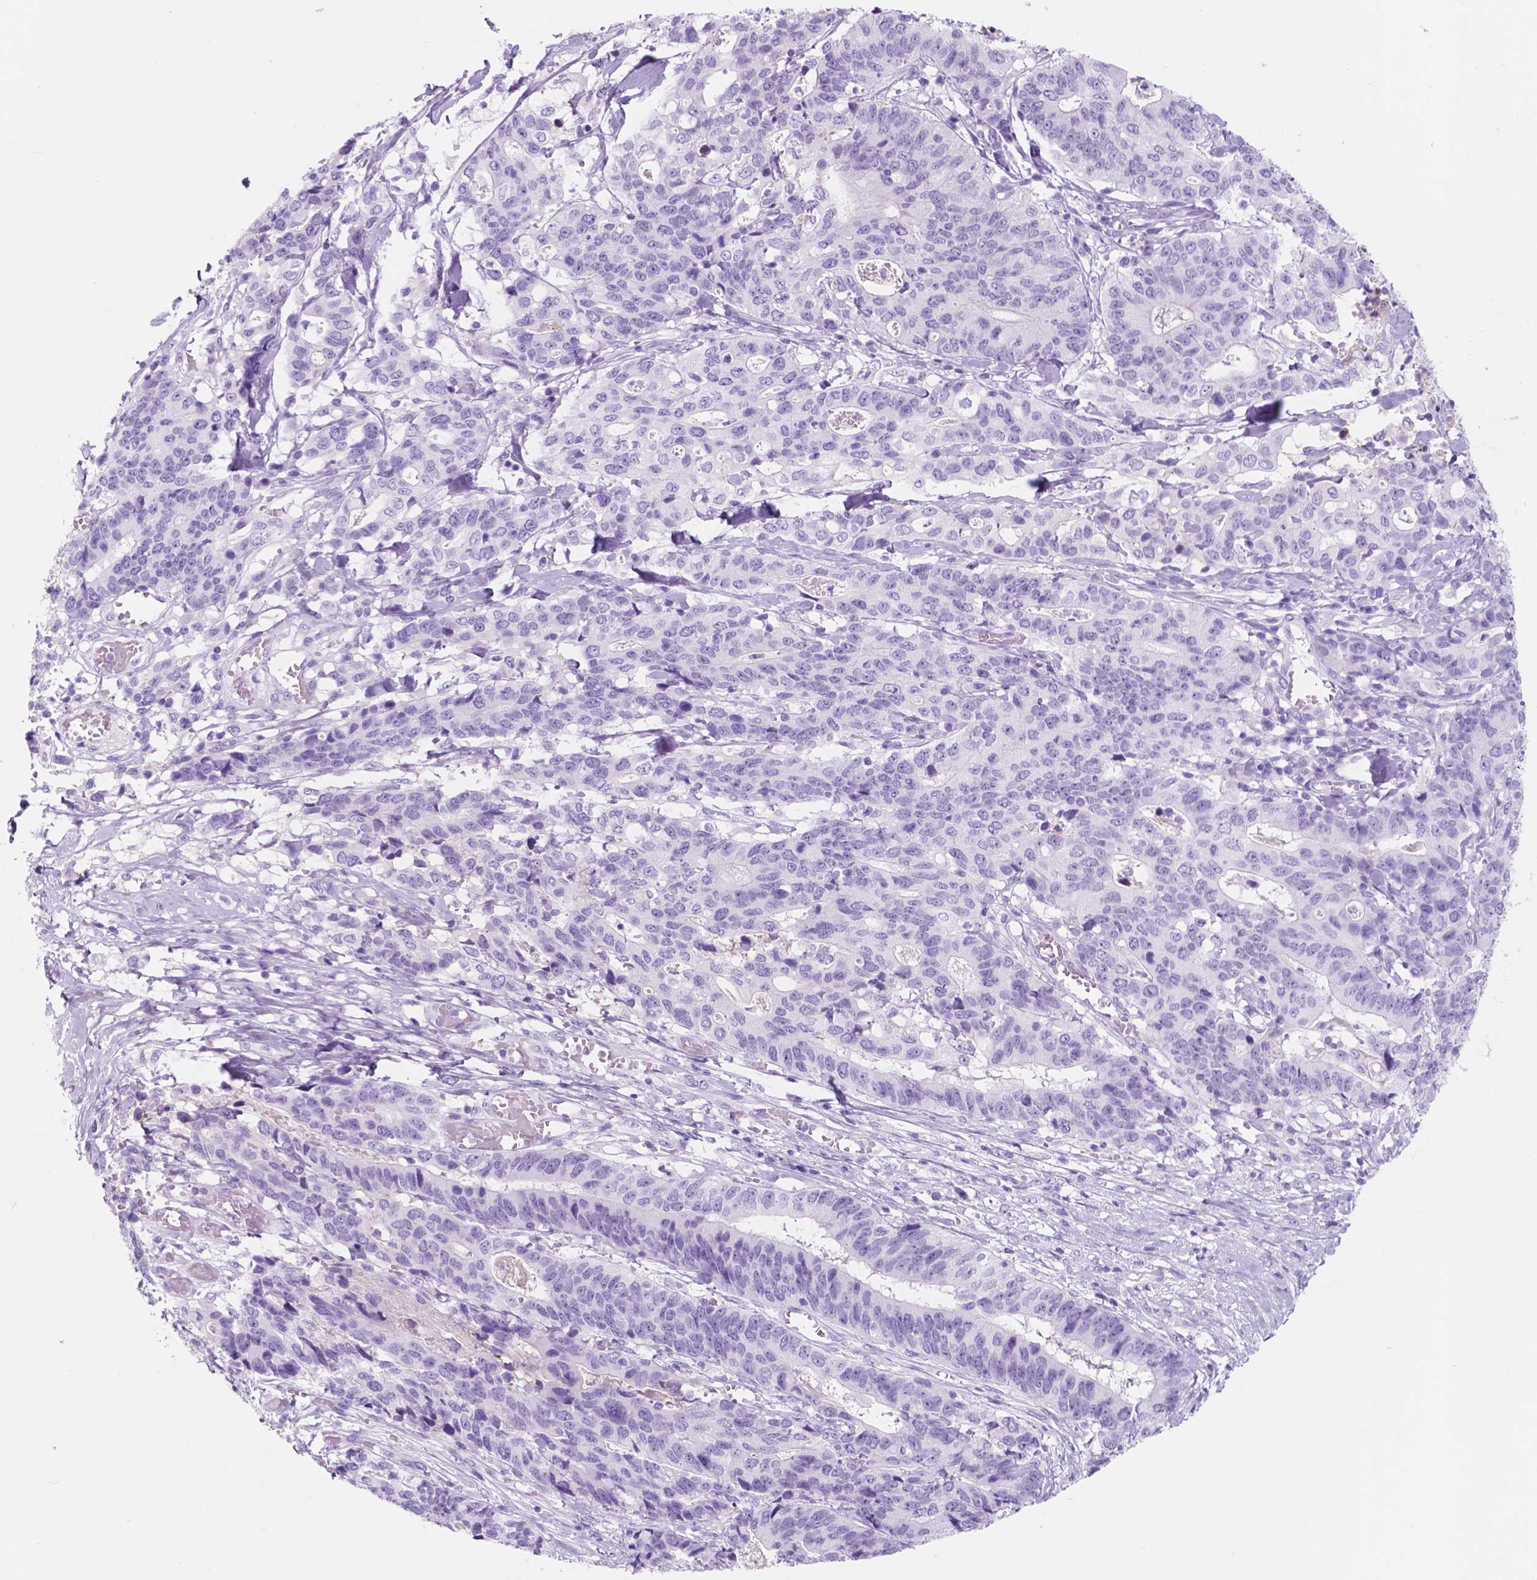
{"staining": {"intensity": "negative", "quantity": "none", "location": "none"}, "tissue": "stomach cancer", "cell_type": "Tumor cells", "image_type": "cancer", "snomed": [{"axis": "morphology", "description": "Adenocarcinoma, NOS"}, {"axis": "topography", "description": "Stomach, upper"}], "caption": "The micrograph demonstrates no significant expression in tumor cells of adenocarcinoma (stomach).", "gene": "CUZD1", "patient": {"sex": "female", "age": 67}}